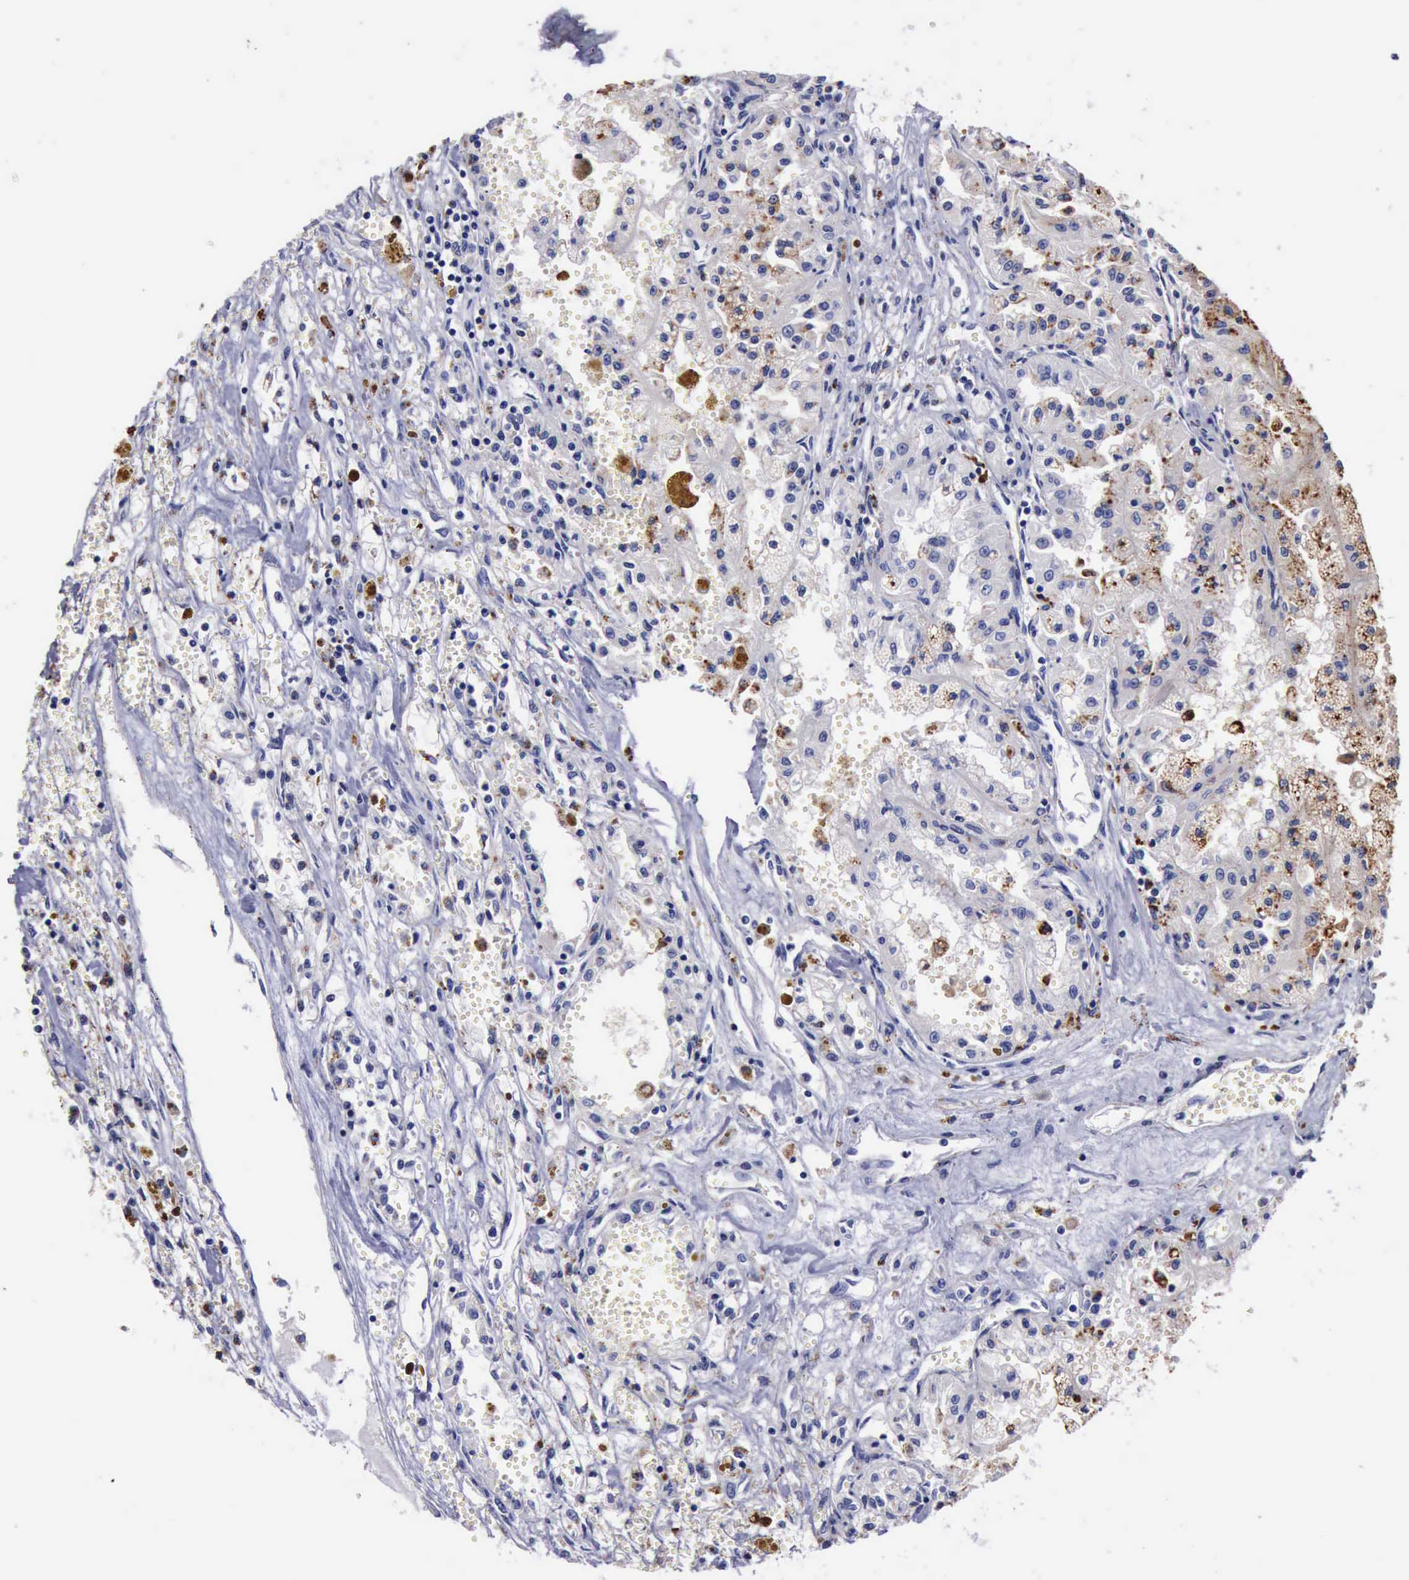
{"staining": {"intensity": "weak", "quantity": ">75%", "location": "cytoplasmic/membranous"}, "tissue": "renal cancer", "cell_type": "Tumor cells", "image_type": "cancer", "snomed": [{"axis": "morphology", "description": "Adenocarcinoma, NOS"}, {"axis": "topography", "description": "Kidney"}], "caption": "Protein analysis of renal cancer tissue demonstrates weak cytoplasmic/membranous positivity in about >75% of tumor cells.", "gene": "CTSD", "patient": {"sex": "male", "age": 78}}